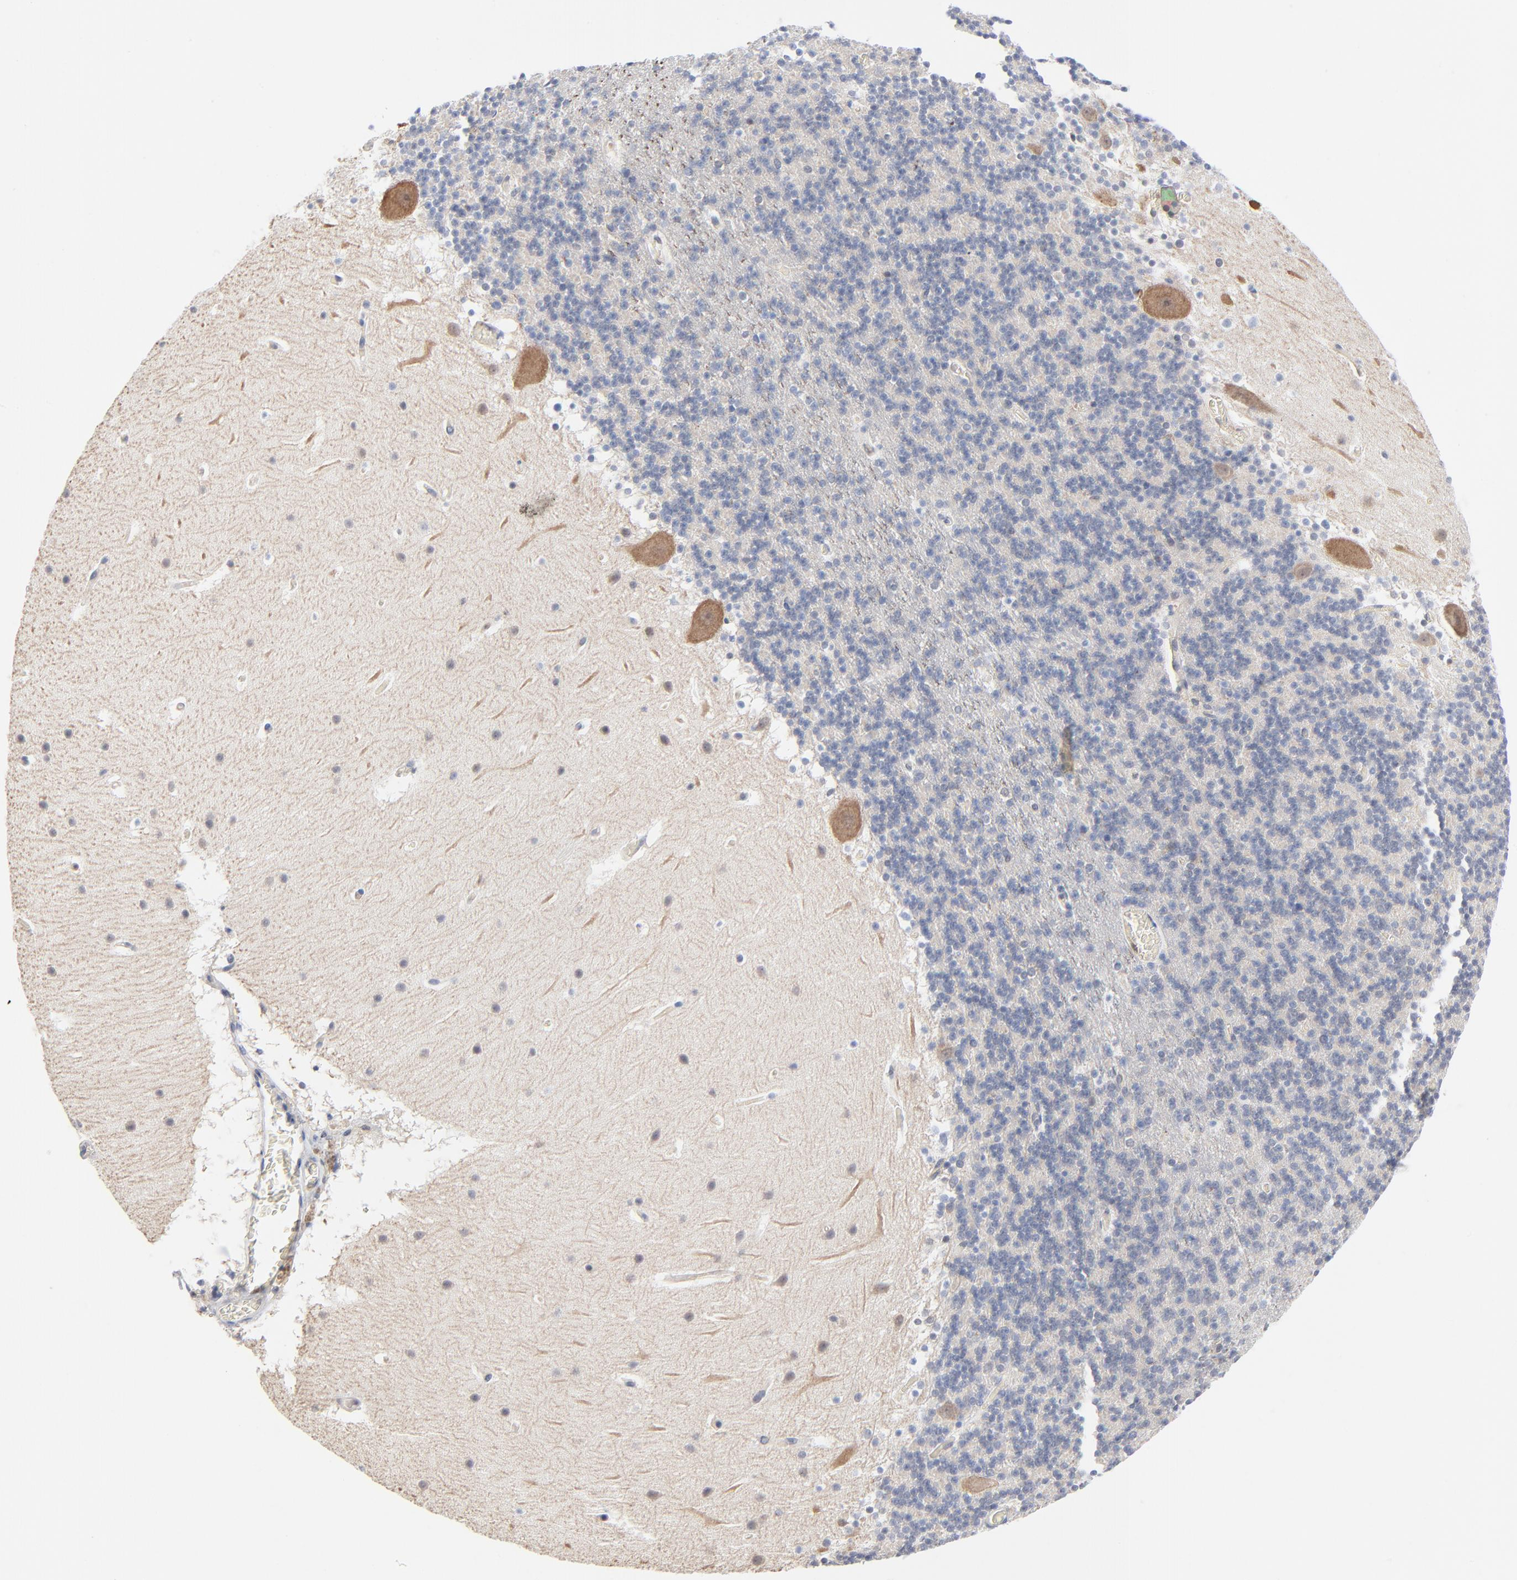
{"staining": {"intensity": "negative", "quantity": "none", "location": "none"}, "tissue": "cerebellum", "cell_type": "Cells in granular layer", "image_type": "normal", "snomed": [{"axis": "morphology", "description": "Normal tissue, NOS"}, {"axis": "topography", "description": "Cerebellum"}], "caption": "Protein analysis of unremarkable cerebellum exhibits no significant expression in cells in granular layer. Nuclei are stained in blue.", "gene": "RPS6KB1", "patient": {"sex": "male", "age": 45}}